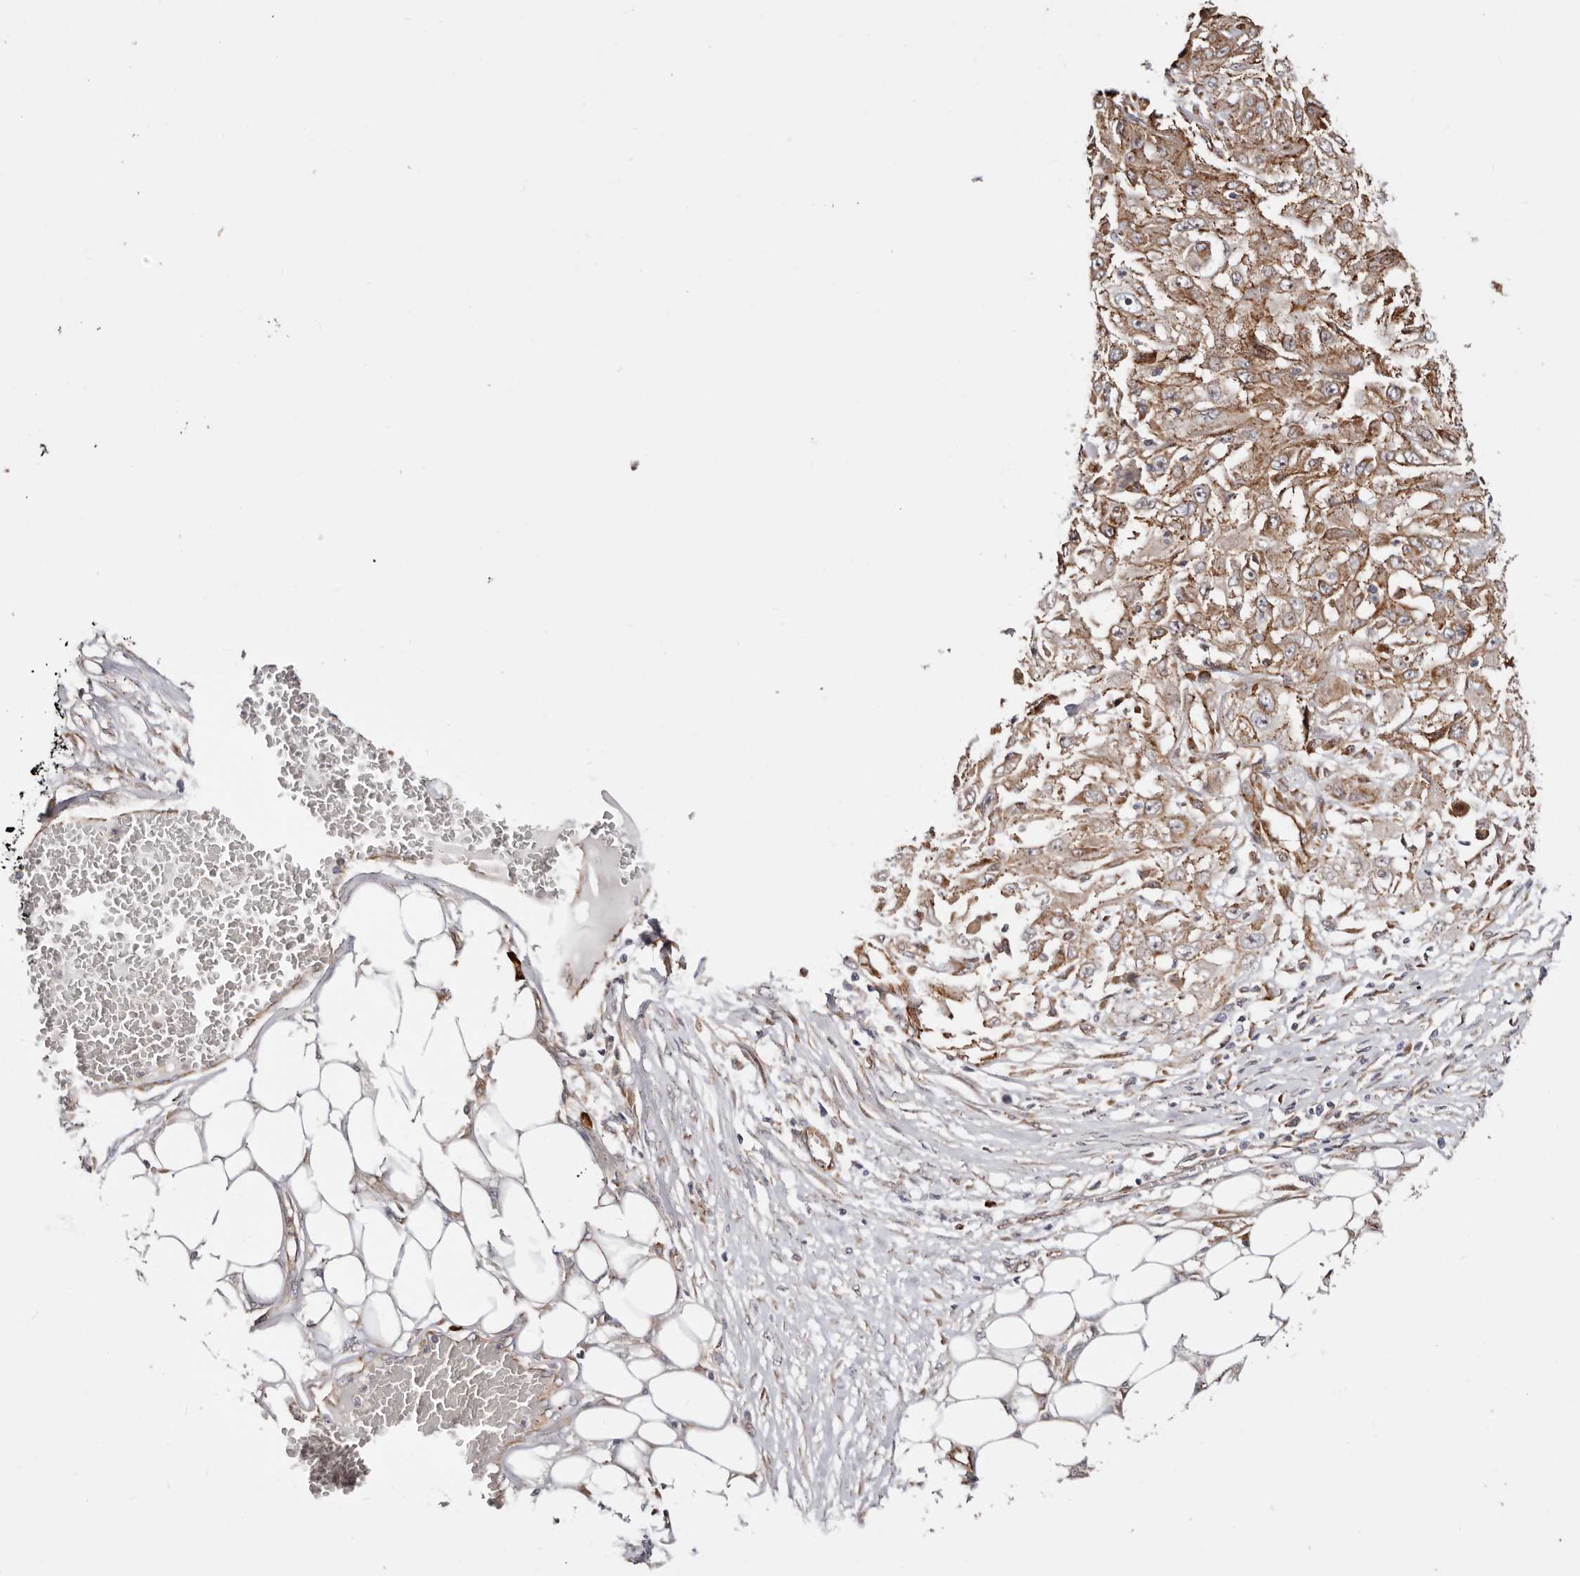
{"staining": {"intensity": "moderate", "quantity": ">75%", "location": "cytoplasmic/membranous"}, "tissue": "skin cancer", "cell_type": "Tumor cells", "image_type": "cancer", "snomed": [{"axis": "morphology", "description": "Squamous cell carcinoma, NOS"}, {"axis": "morphology", "description": "Squamous cell carcinoma, metastatic, NOS"}, {"axis": "topography", "description": "Skin"}, {"axis": "topography", "description": "Lymph node"}], "caption": "IHC image of neoplastic tissue: human skin cancer stained using immunohistochemistry (IHC) reveals medium levels of moderate protein expression localized specifically in the cytoplasmic/membranous of tumor cells, appearing as a cytoplasmic/membranous brown color.", "gene": "CTNNB1", "patient": {"sex": "male", "age": 75}}